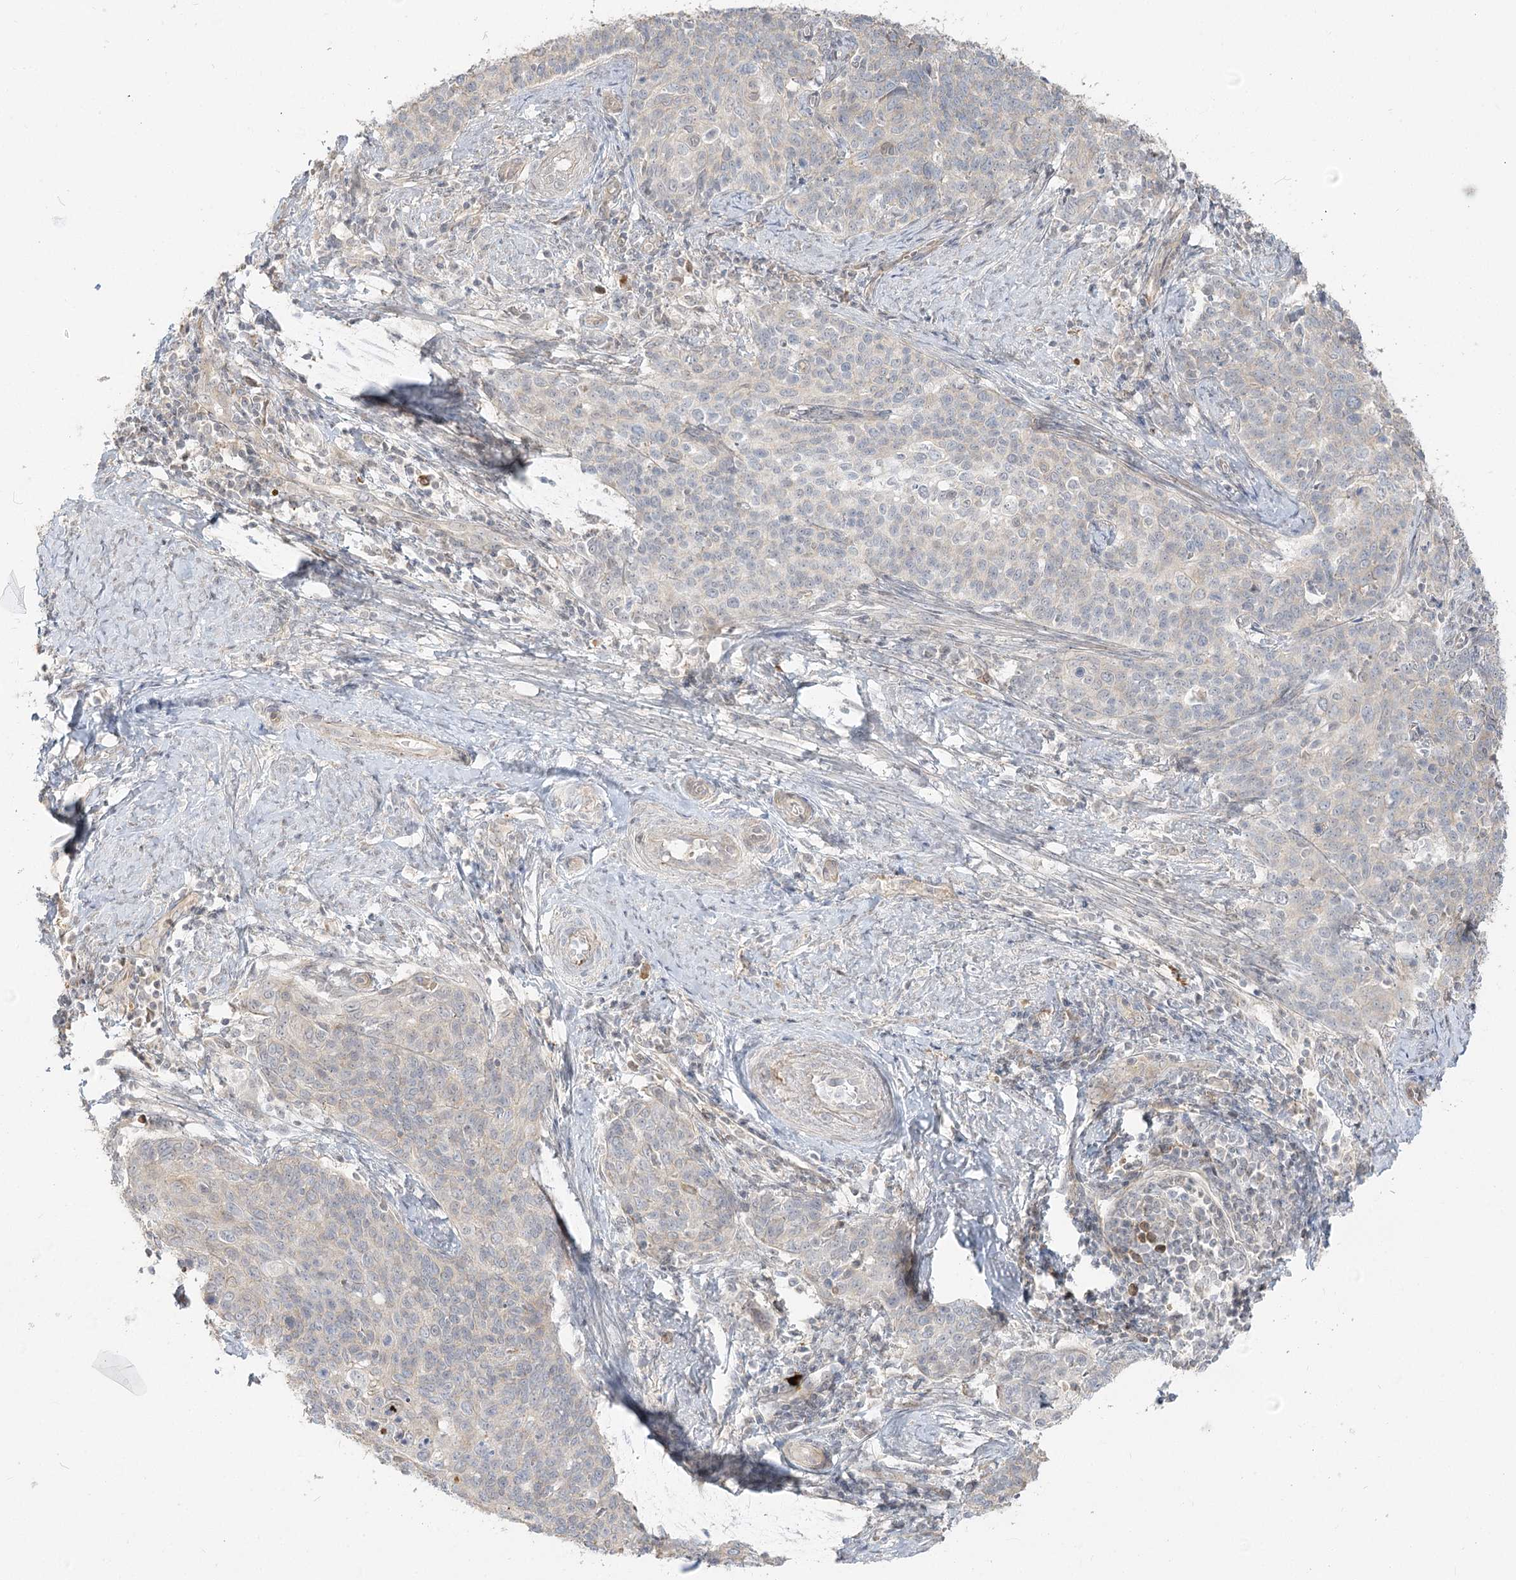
{"staining": {"intensity": "negative", "quantity": "none", "location": "none"}, "tissue": "cervical cancer", "cell_type": "Tumor cells", "image_type": "cancer", "snomed": [{"axis": "morphology", "description": "Squamous cell carcinoma, NOS"}, {"axis": "topography", "description": "Cervix"}], "caption": "A photomicrograph of human cervical cancer is negative for staining in tumor cells.", "gene": "GUCY2C", "patient": {"sex": "female", "age": 39}}